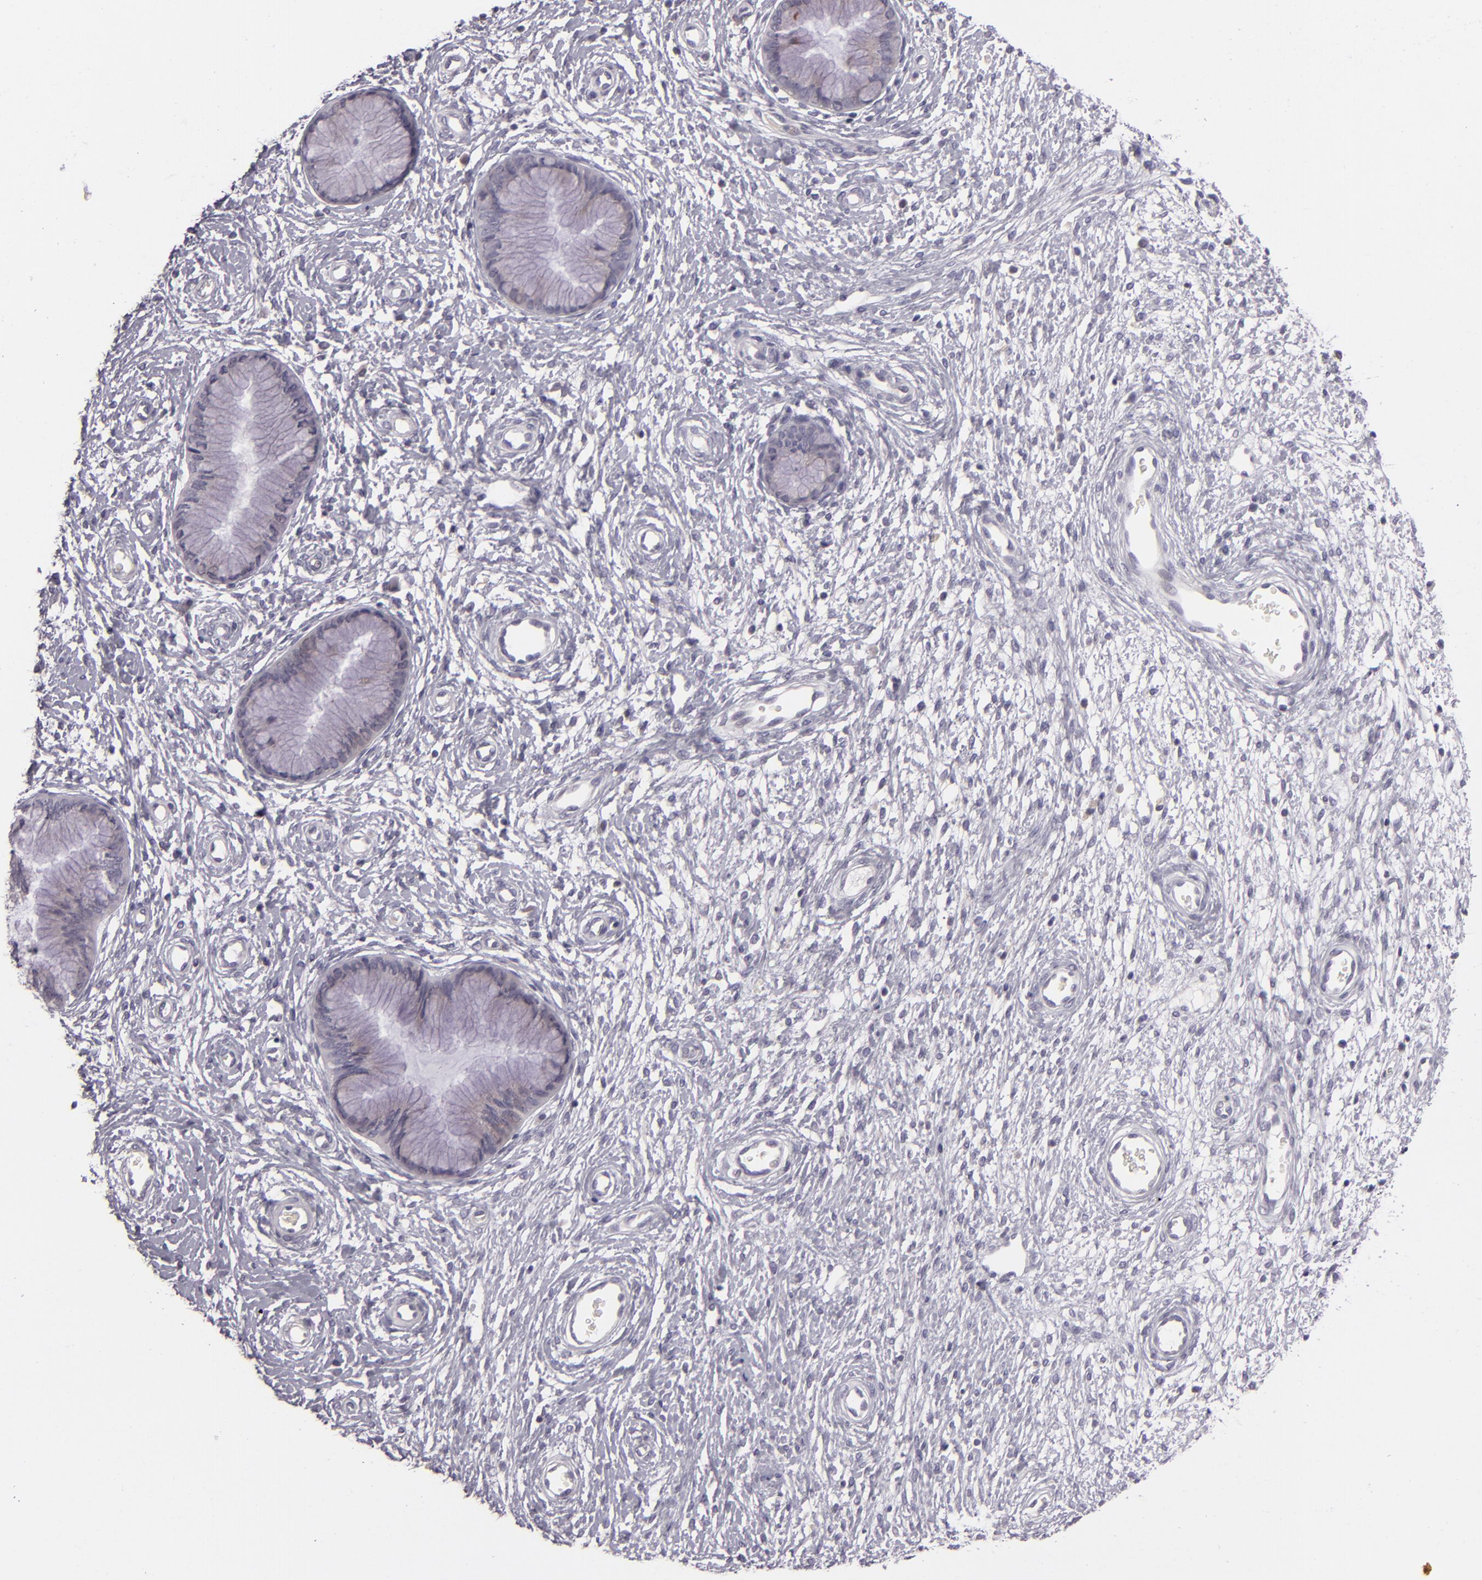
{"staining": {"intensity": "negative", "quantity": "none", "location": "none"}, "tissue": "cervix", "cell_type": "Glandular cells", "image_type": "normal", "snomed": [{"axis": "morphology", "description": "Normal tissue, NOS"}, {"axis": "topography", "description": "Cervix"}], "caption": "Immunohistochemistry (IHC) photomicrograph of benign cervix: human cervix stained with DAB (3,3'-diaminobenzidine) reveals no significant protein positivity in glandular cells.", "gene": "EGFL6", "patient": {"sex": "female", "age": 55}}